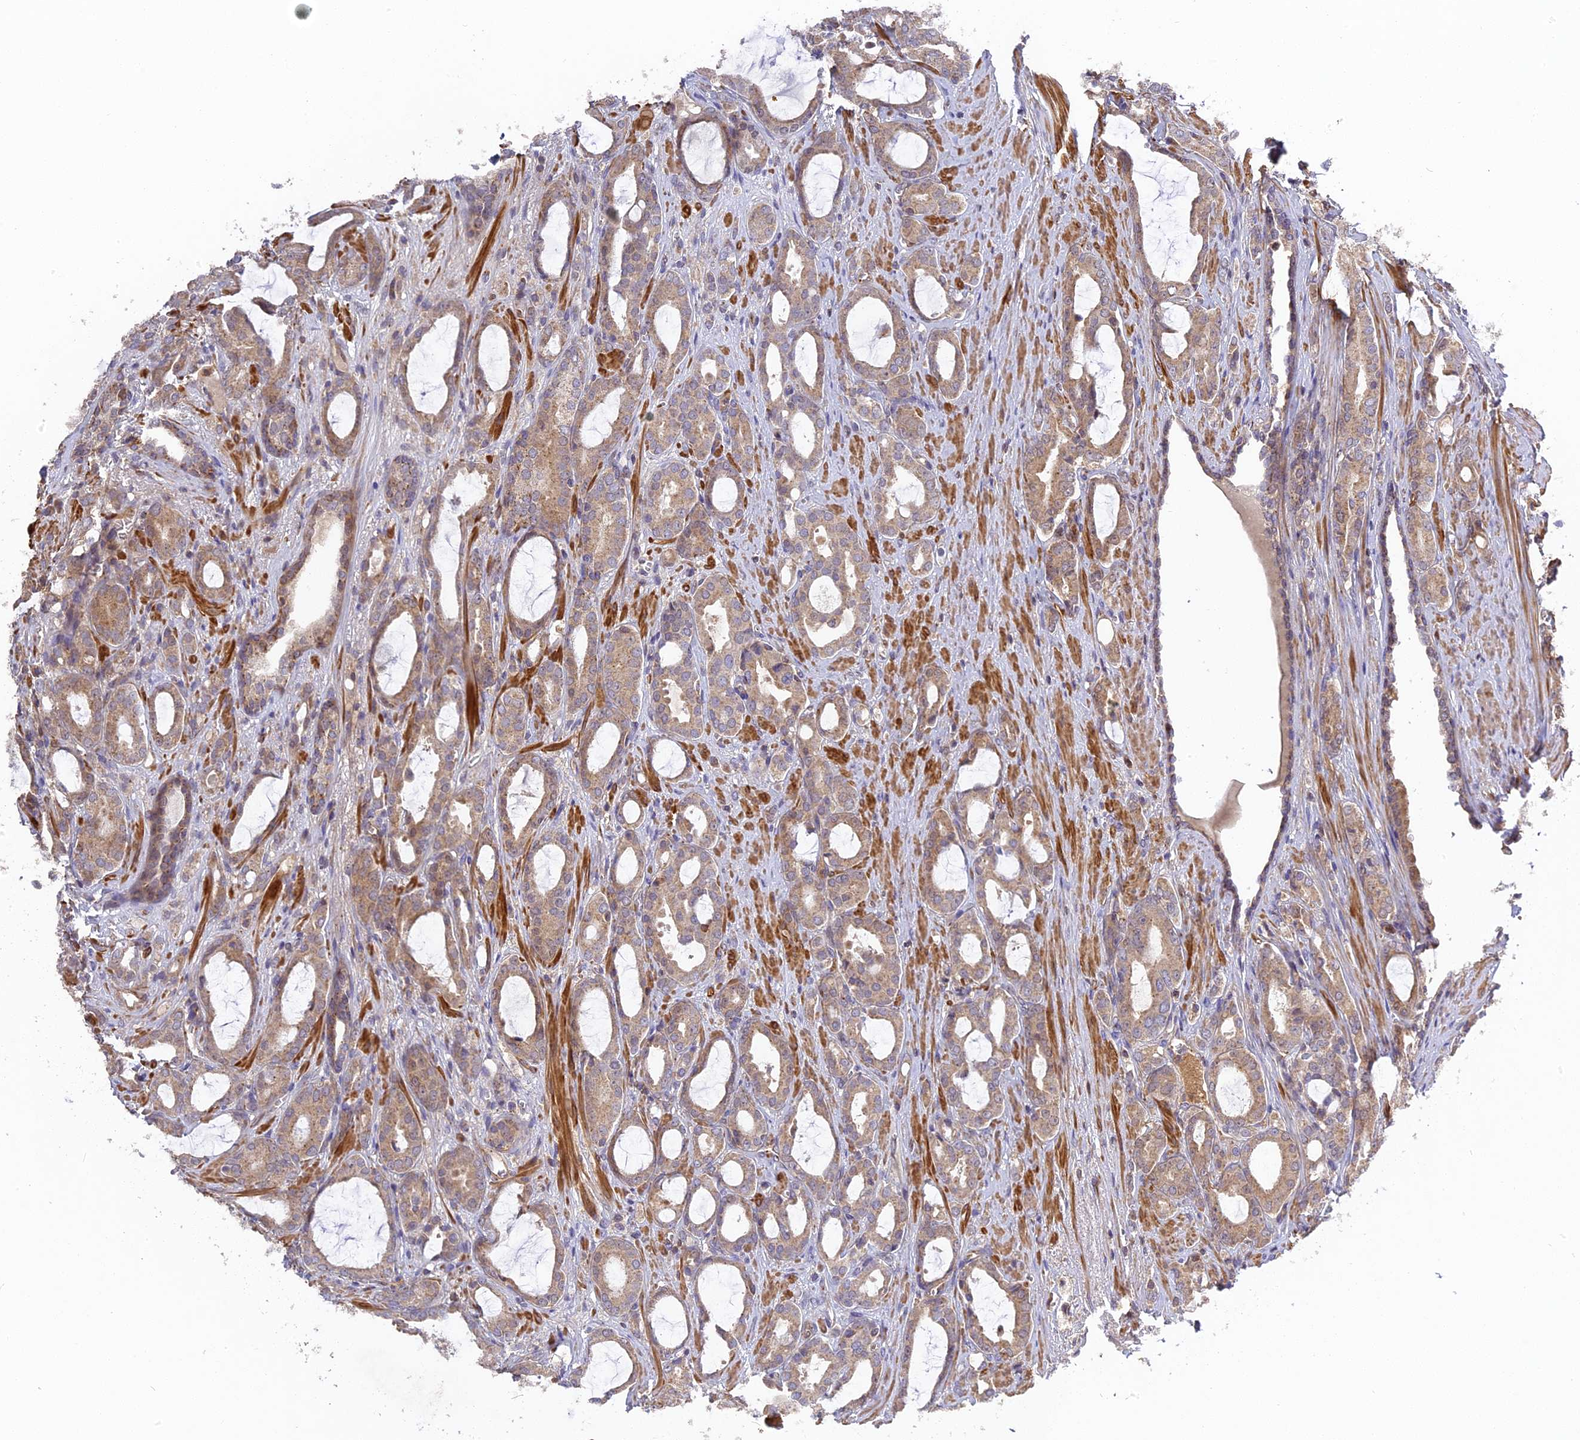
{"staining": {"intensity": "weak", "quantity": ">75%", "location": "cytoplasmic/membranous"}, "tissue": "prostate cancer", "cell_type": "Tumor cells", "image_type": "cancer", "snomed": [{"axis": "morphology", "description": "Adenocarcinoma, High grade"}, {"axis": "topography", "description": "Prostate"}], "caption": "The immunohistochemical stain shows weak cytoplasmic/membranous staining in tumor cells of adenocarcinoma (high-grade) (prostate) tissue.", "gene": "RPIA", "patient": {"sex": "male", "age": 72}}